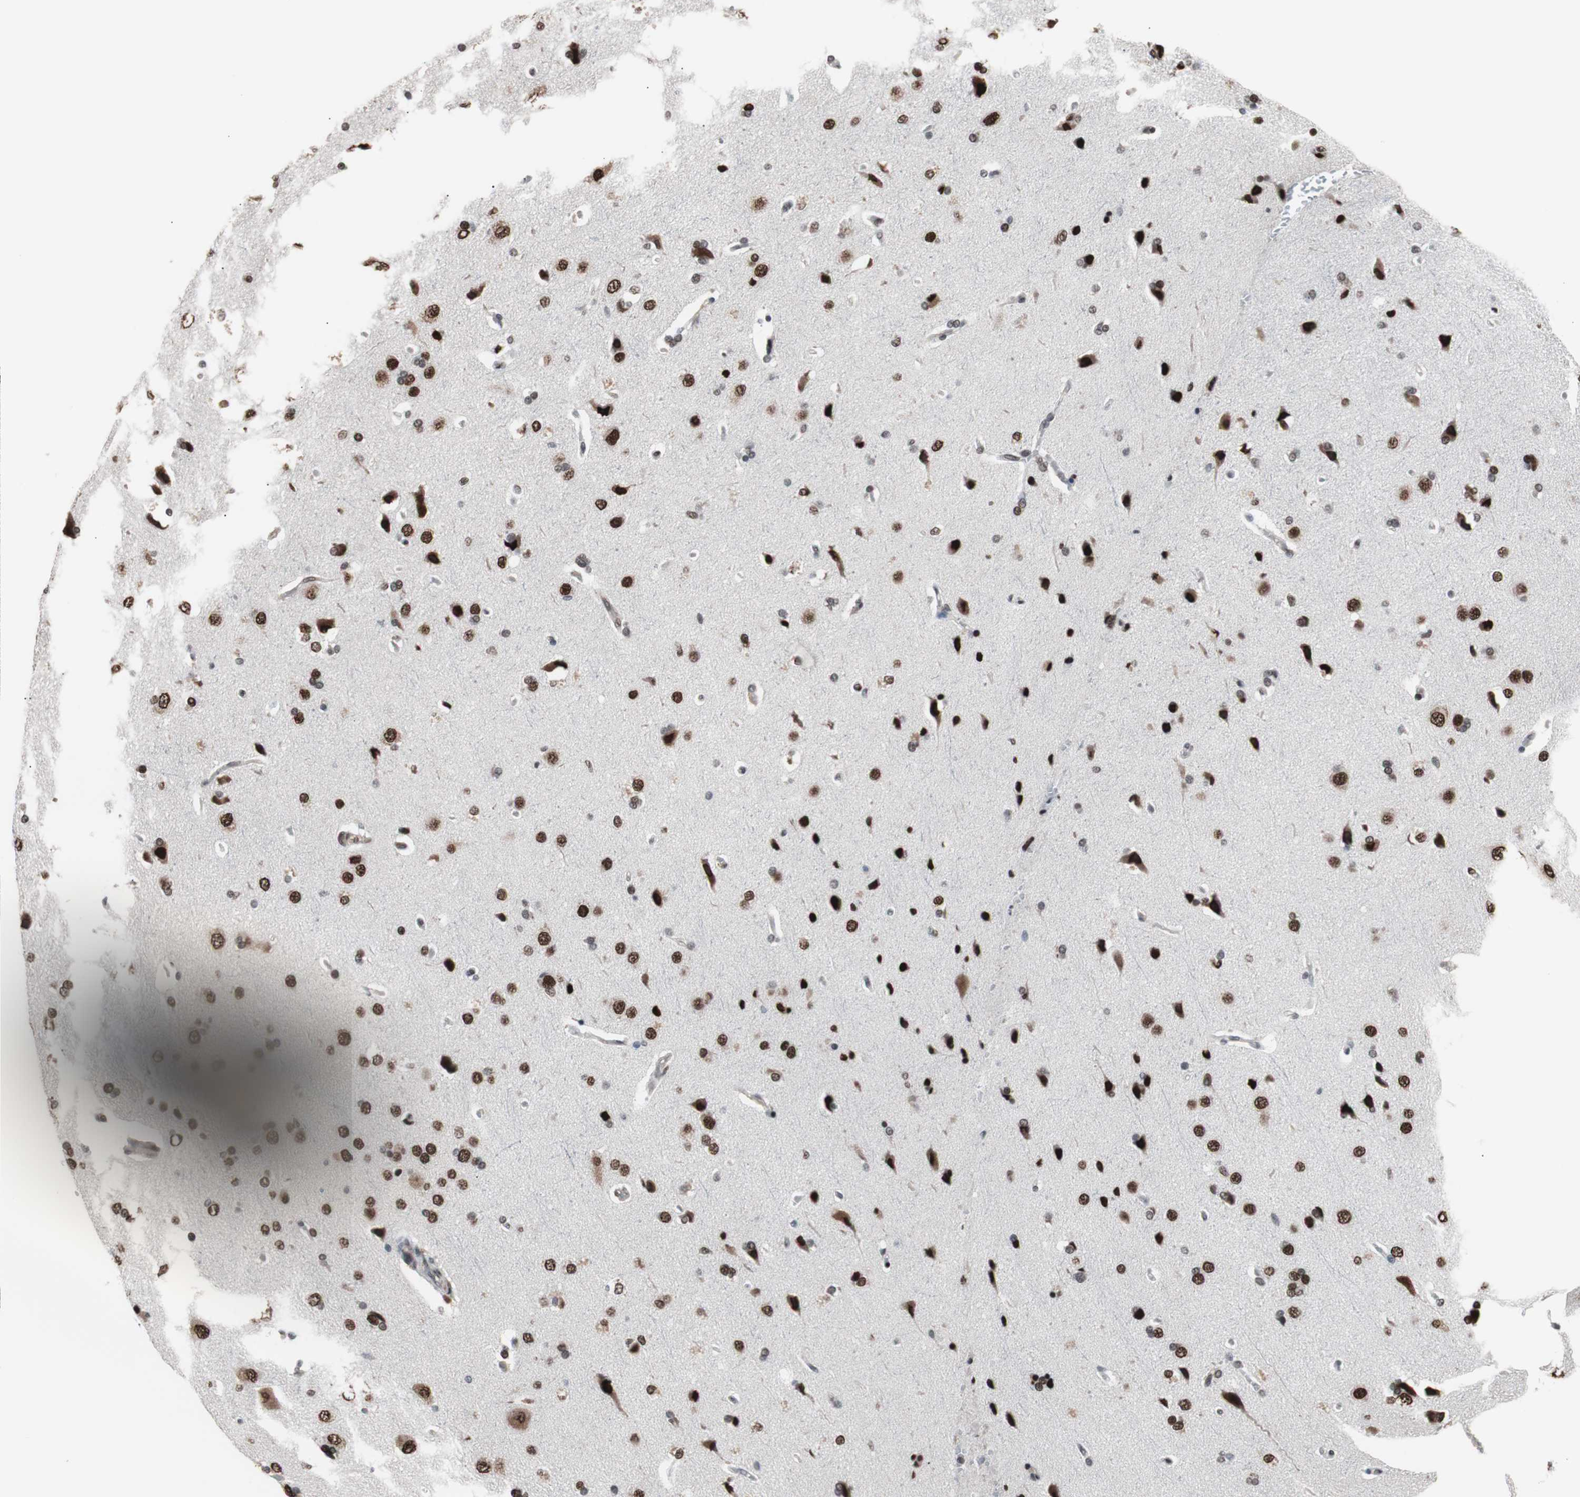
{"staining": {"intensity": "weak", "quantity": "25%-75%", "location": "nuclear"}, "tissue": "cerebral cortex", "cell_type": "Endothelial cells", "image_type": "normal", "snomed": [{"axis": "morphology", "description": "Normal tissue, NOS"}, {"axis": "topography", "description": "Cerebral cortex"}], "caption": "Immunohistochemical staining of normal cerebral cortex reveals low levels of weak nuclear positivity in about 25%-75% of endothelial cells.", "gene": "POGZ", "patient": {"sex": "male", "age": 62}}